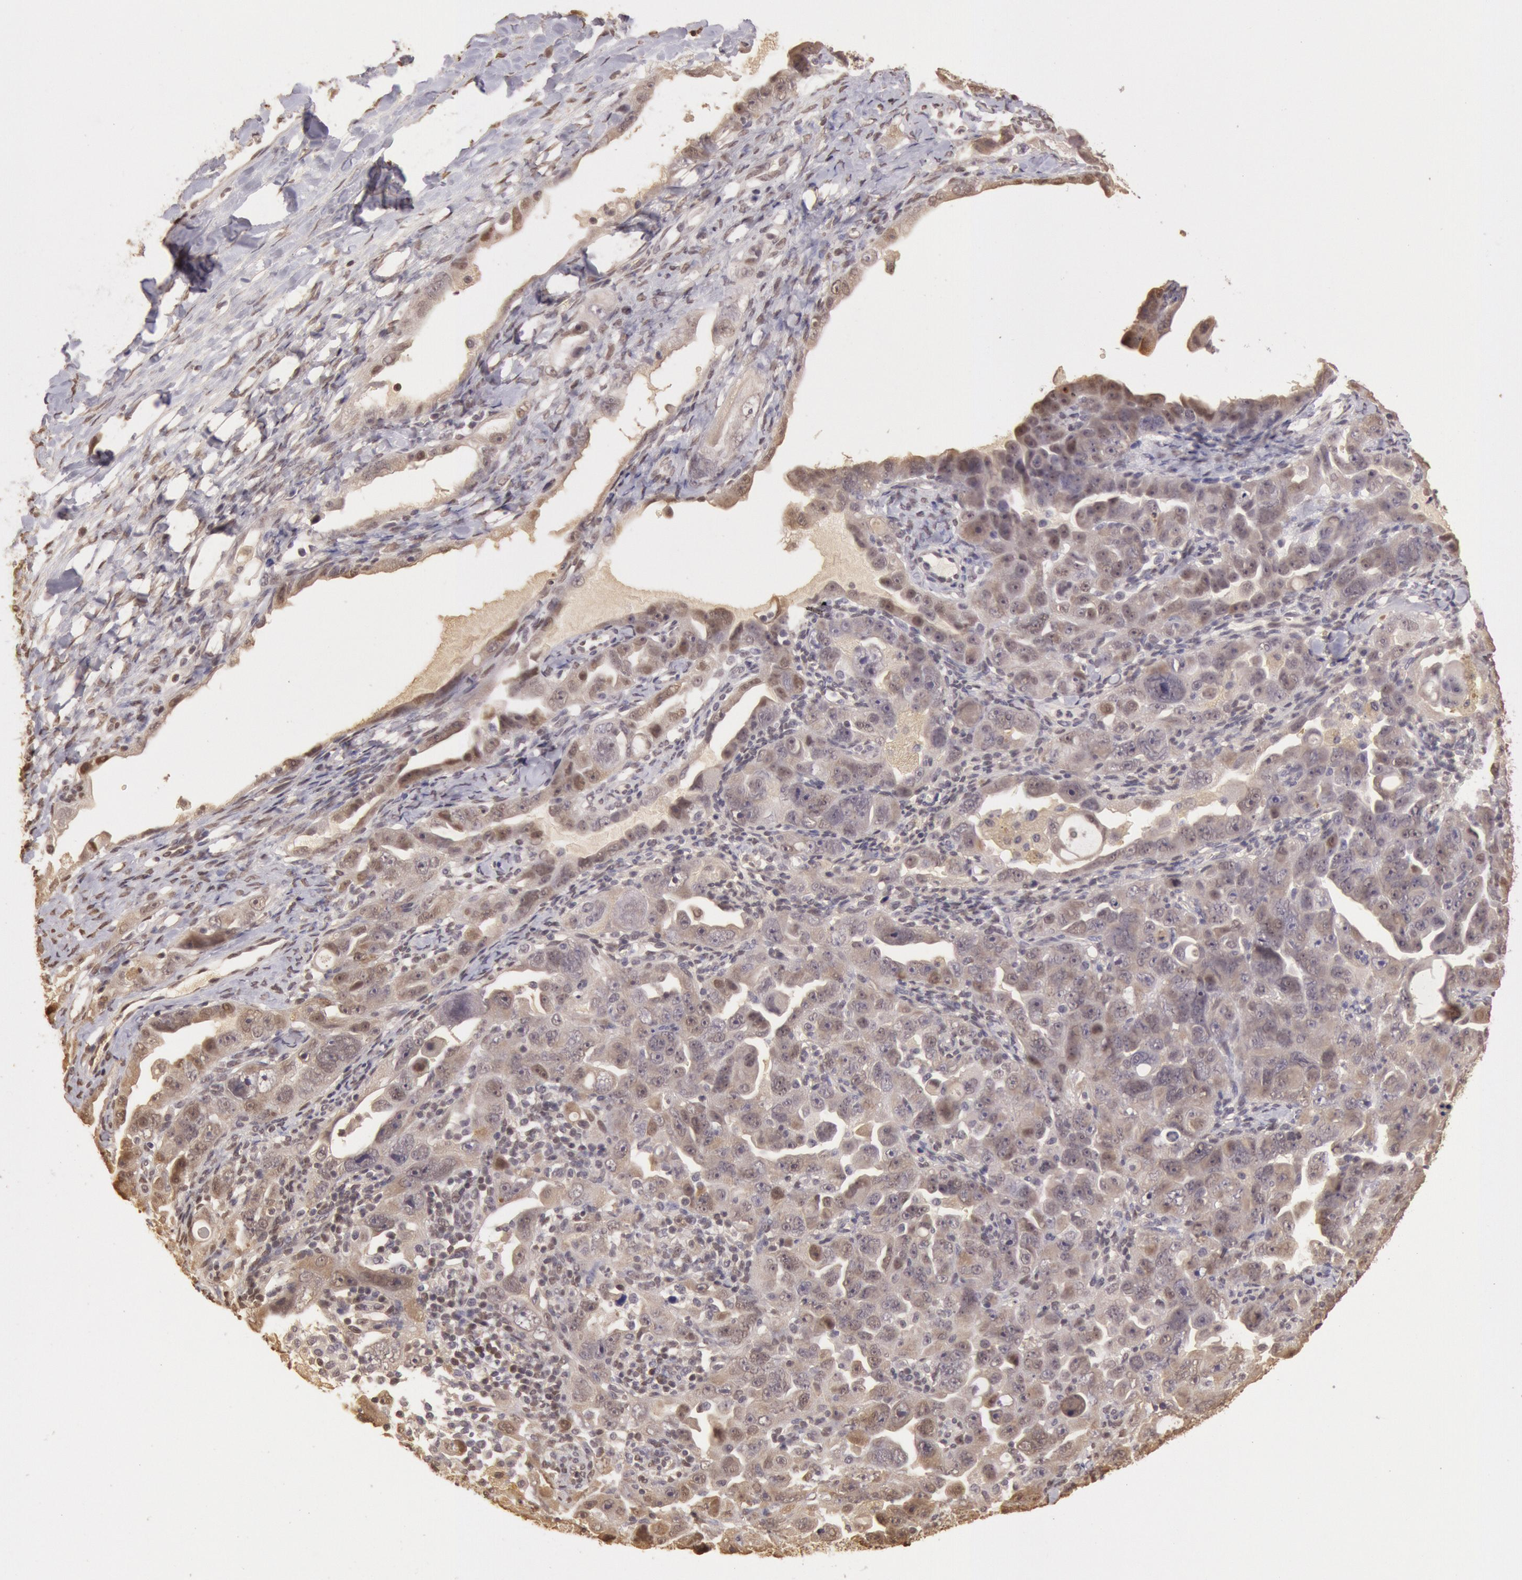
{"staining": {"intensity": "weak", "quantity": "25%-75%", "location": "cytoplasmic/membranous,nuclear"}, "tissue": "ovarian cancer", "cell_type": "Tumor cells", "image_type": "cancer", "snomed": [{"axis": "morphology", "description": "Cystadenocarcinoma, serous, NOS"}, {"axis": "topography", "description": "Ovary"}], "caption": "Protein analysis of ovarian cancer (serous cystadenocarcinoma) tissue shows weak cytoplasmic/membranous and nuclear positivity in about 25%-75% of tumor cells. The staining was performed using DAB (3,3'-diaminobenzidine) to visualize the protein expression in brown, while the nuclei were stained in blue with hematoxylin (Magnification: 20x).", "gene": "SOD1", "patient": {"sex": "female", "age": 66}}